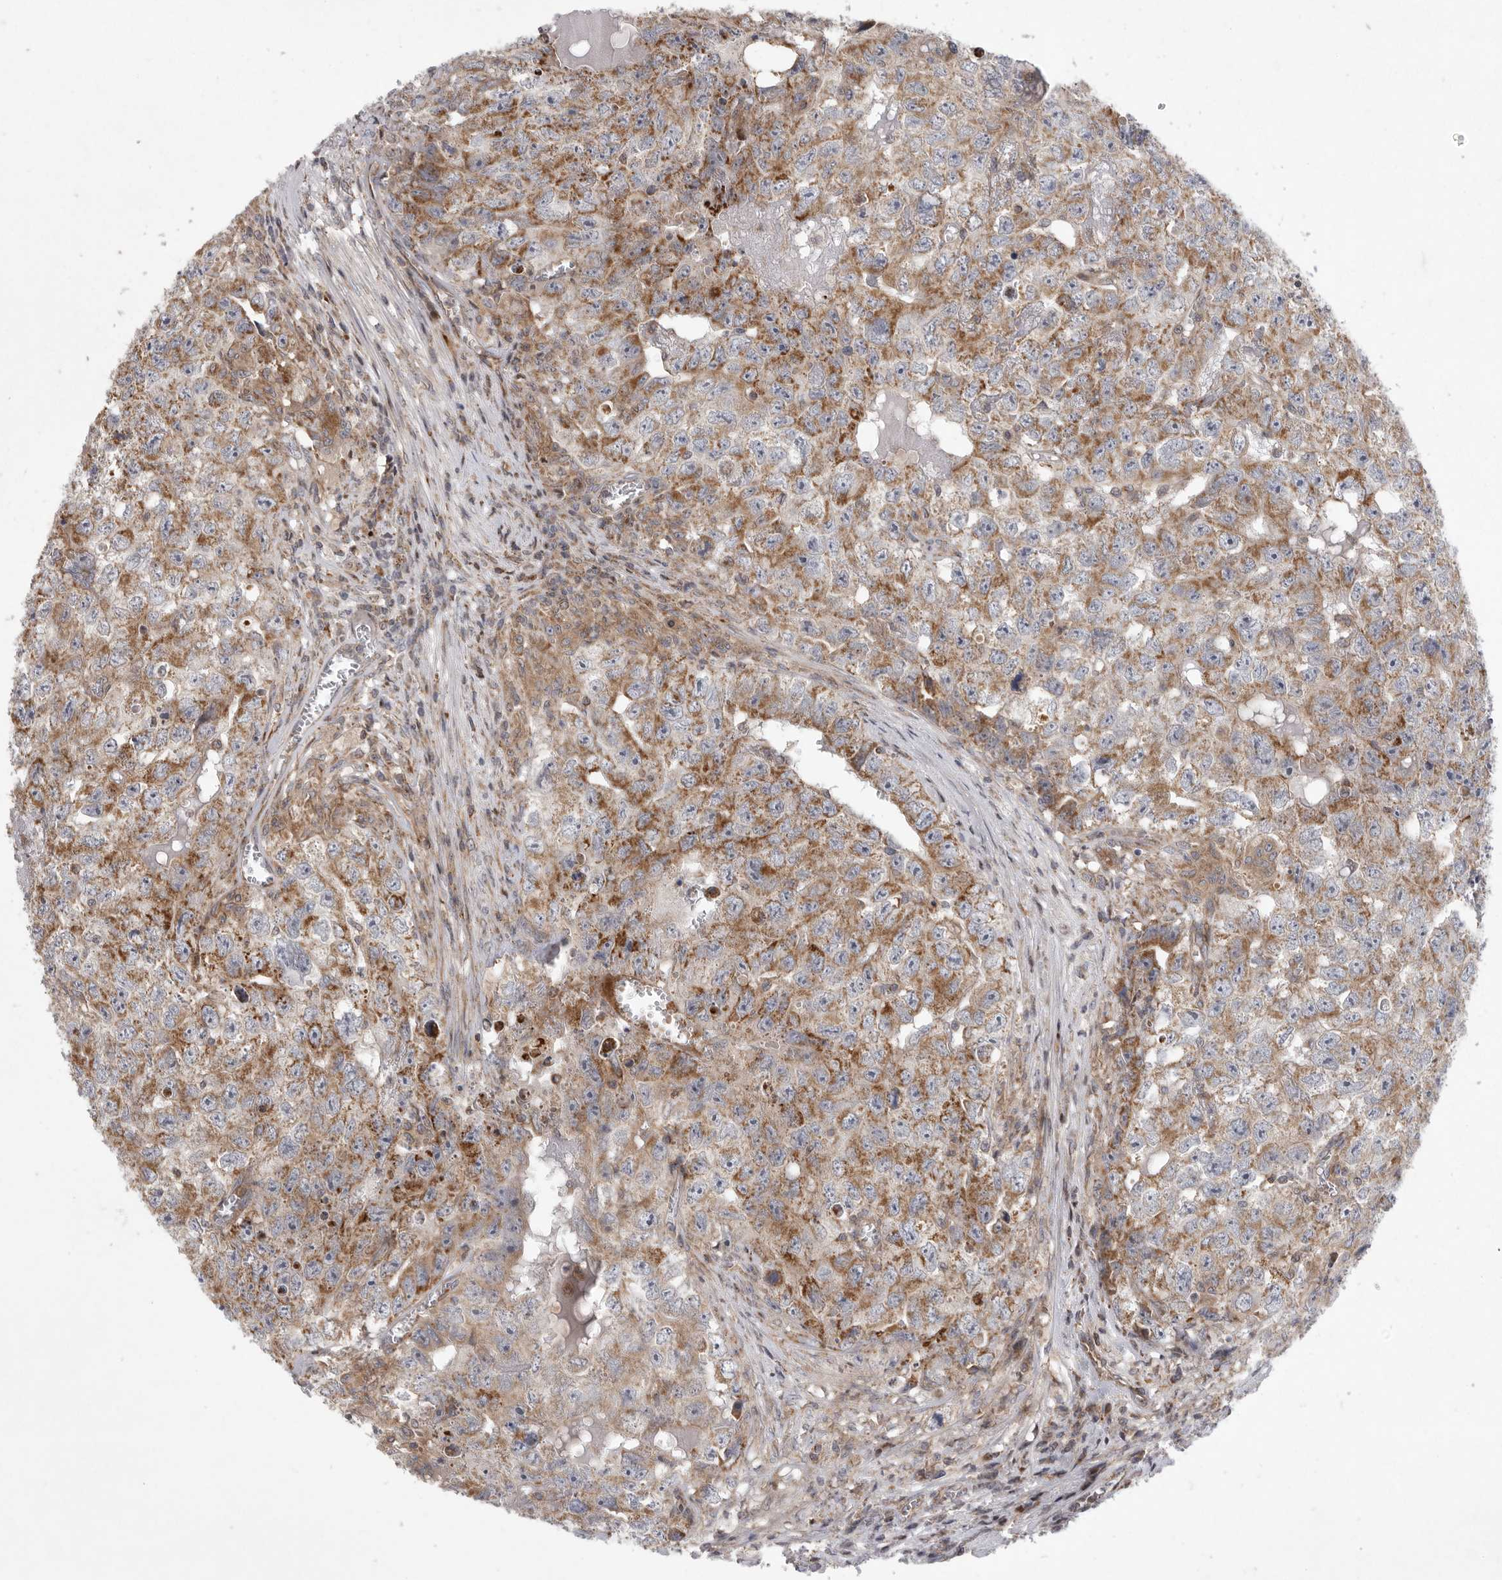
{"staining": {"intensity": "moderate", "quantity": ">75%", "location": "cytoplasmic/membranous"}, "tissue": "testis cancer", "cell_type": "Tumor cells", "image_type": "cancer", "snomed": [{"axis": "morphology", "description": "Seminoma, NOS"}, {"axis": "morphology", "description": "Carcinoma, Embryonal, NOS"}, {"axis": "topography", "description": "Testis"}], "caption": "This image demonstrates testis cancer stained with immunohistochemistry (IHC) to label a protein in brown. The cytoplasmic/membranous of tumor cells show moderate positivity for the protein. Nuclei are counter-stained blue.", "gene": "MPZL1", "patient": {"sex": "male", "age": 43}}